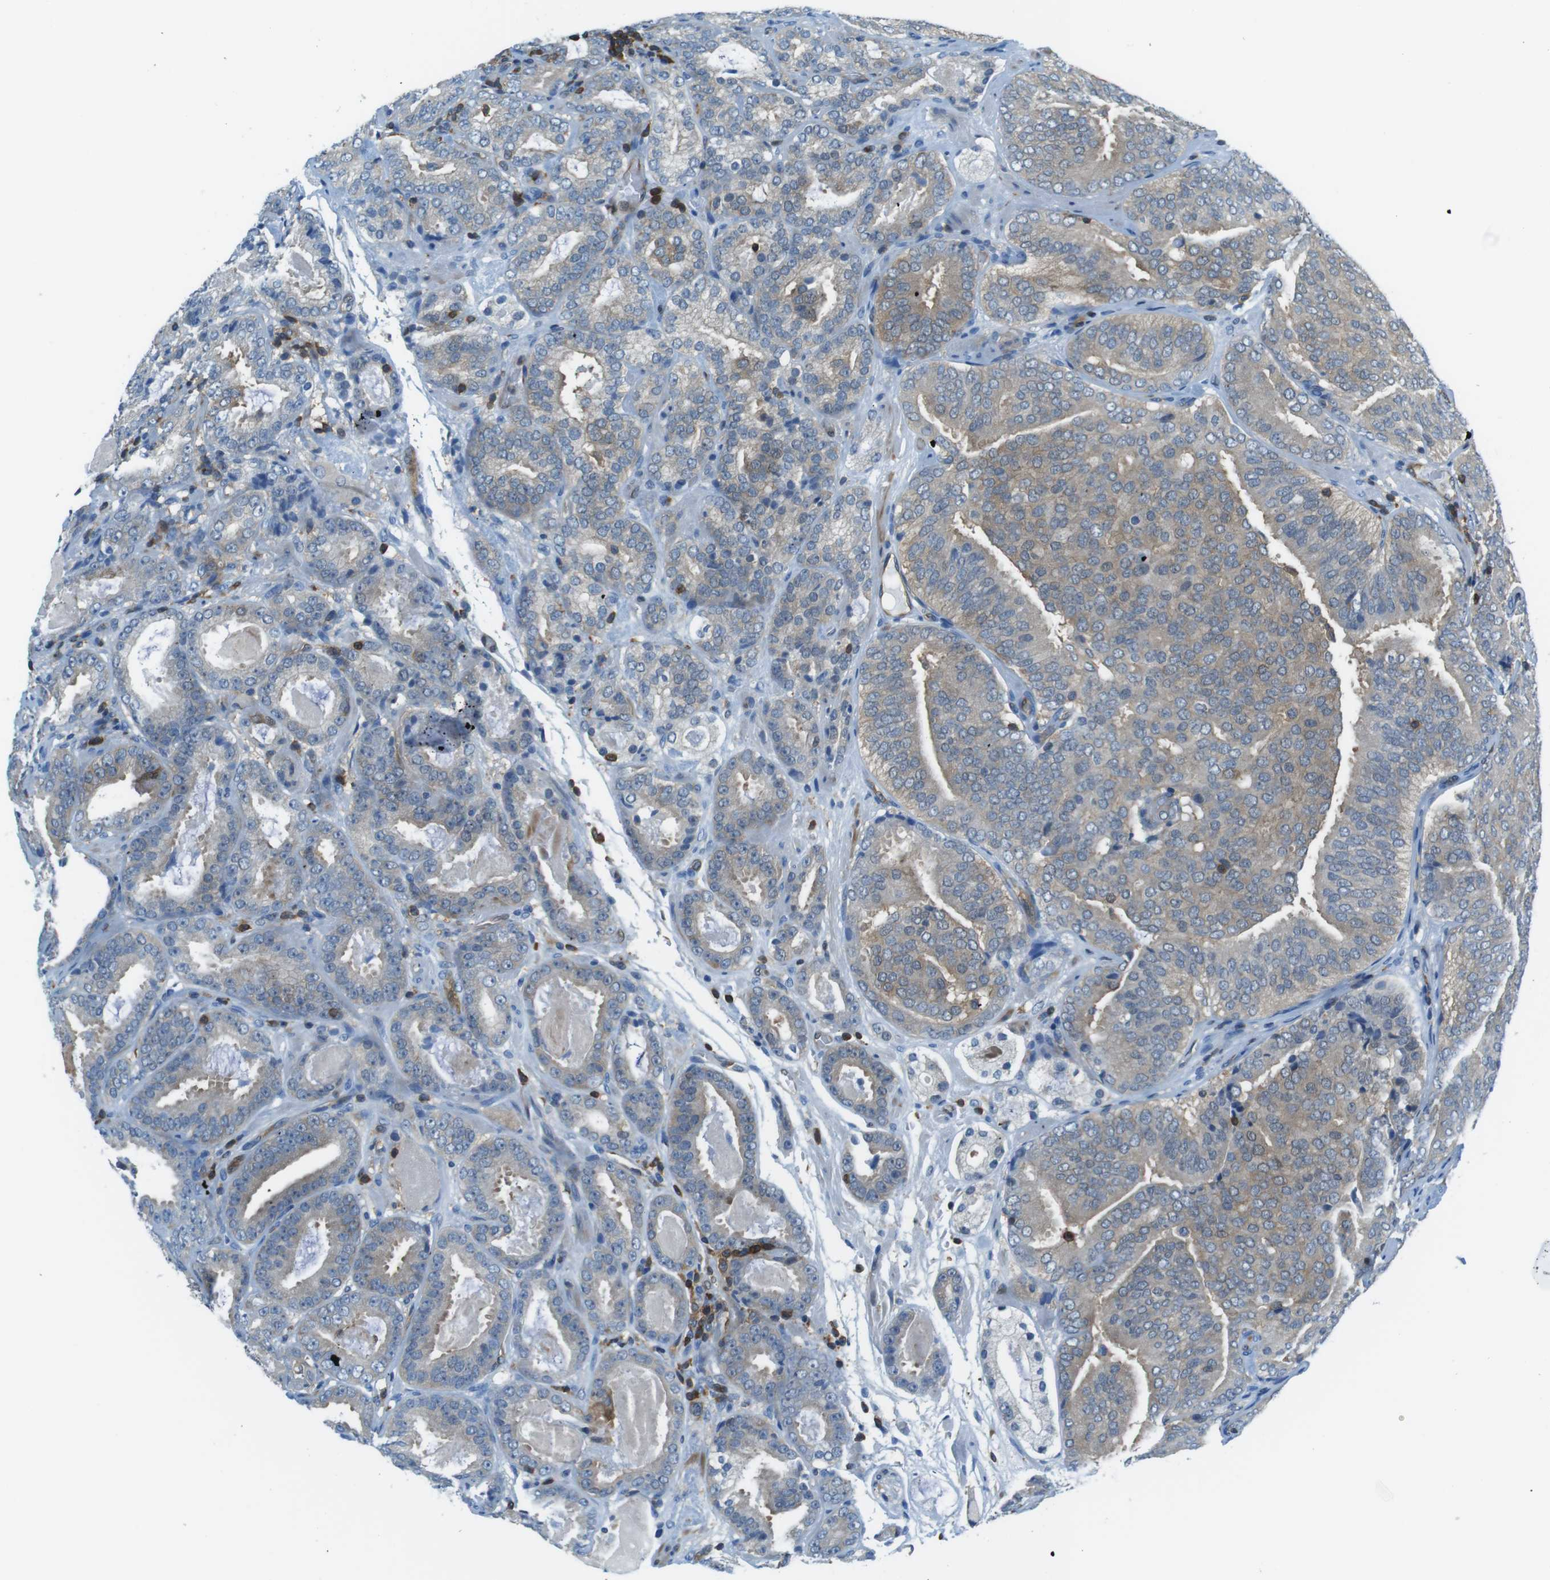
{"staining": {"intensity": "weak", "quantity": ">75%", "location": "cytoplasmic/membranous"}, "tissue": "prostate cancer", "cell_type": "Tumor cells", "image_type": "cancer", "snomed": [{"axis": "morphology", "description": "Adenocarcinoma, Low grade"}, {"axis": "topography", "description": "Prostate"}], "caption": "This photomicrograph exhibits prostate cancer stained with immunohistochemistry to label a protein in brown. The cytoplasmic/membranous of tumor cells show weak positivity for the protein. Nuclei are counter-stained blue.", "gene": "TES", "patient": {"sex": "male", "age": 69}}